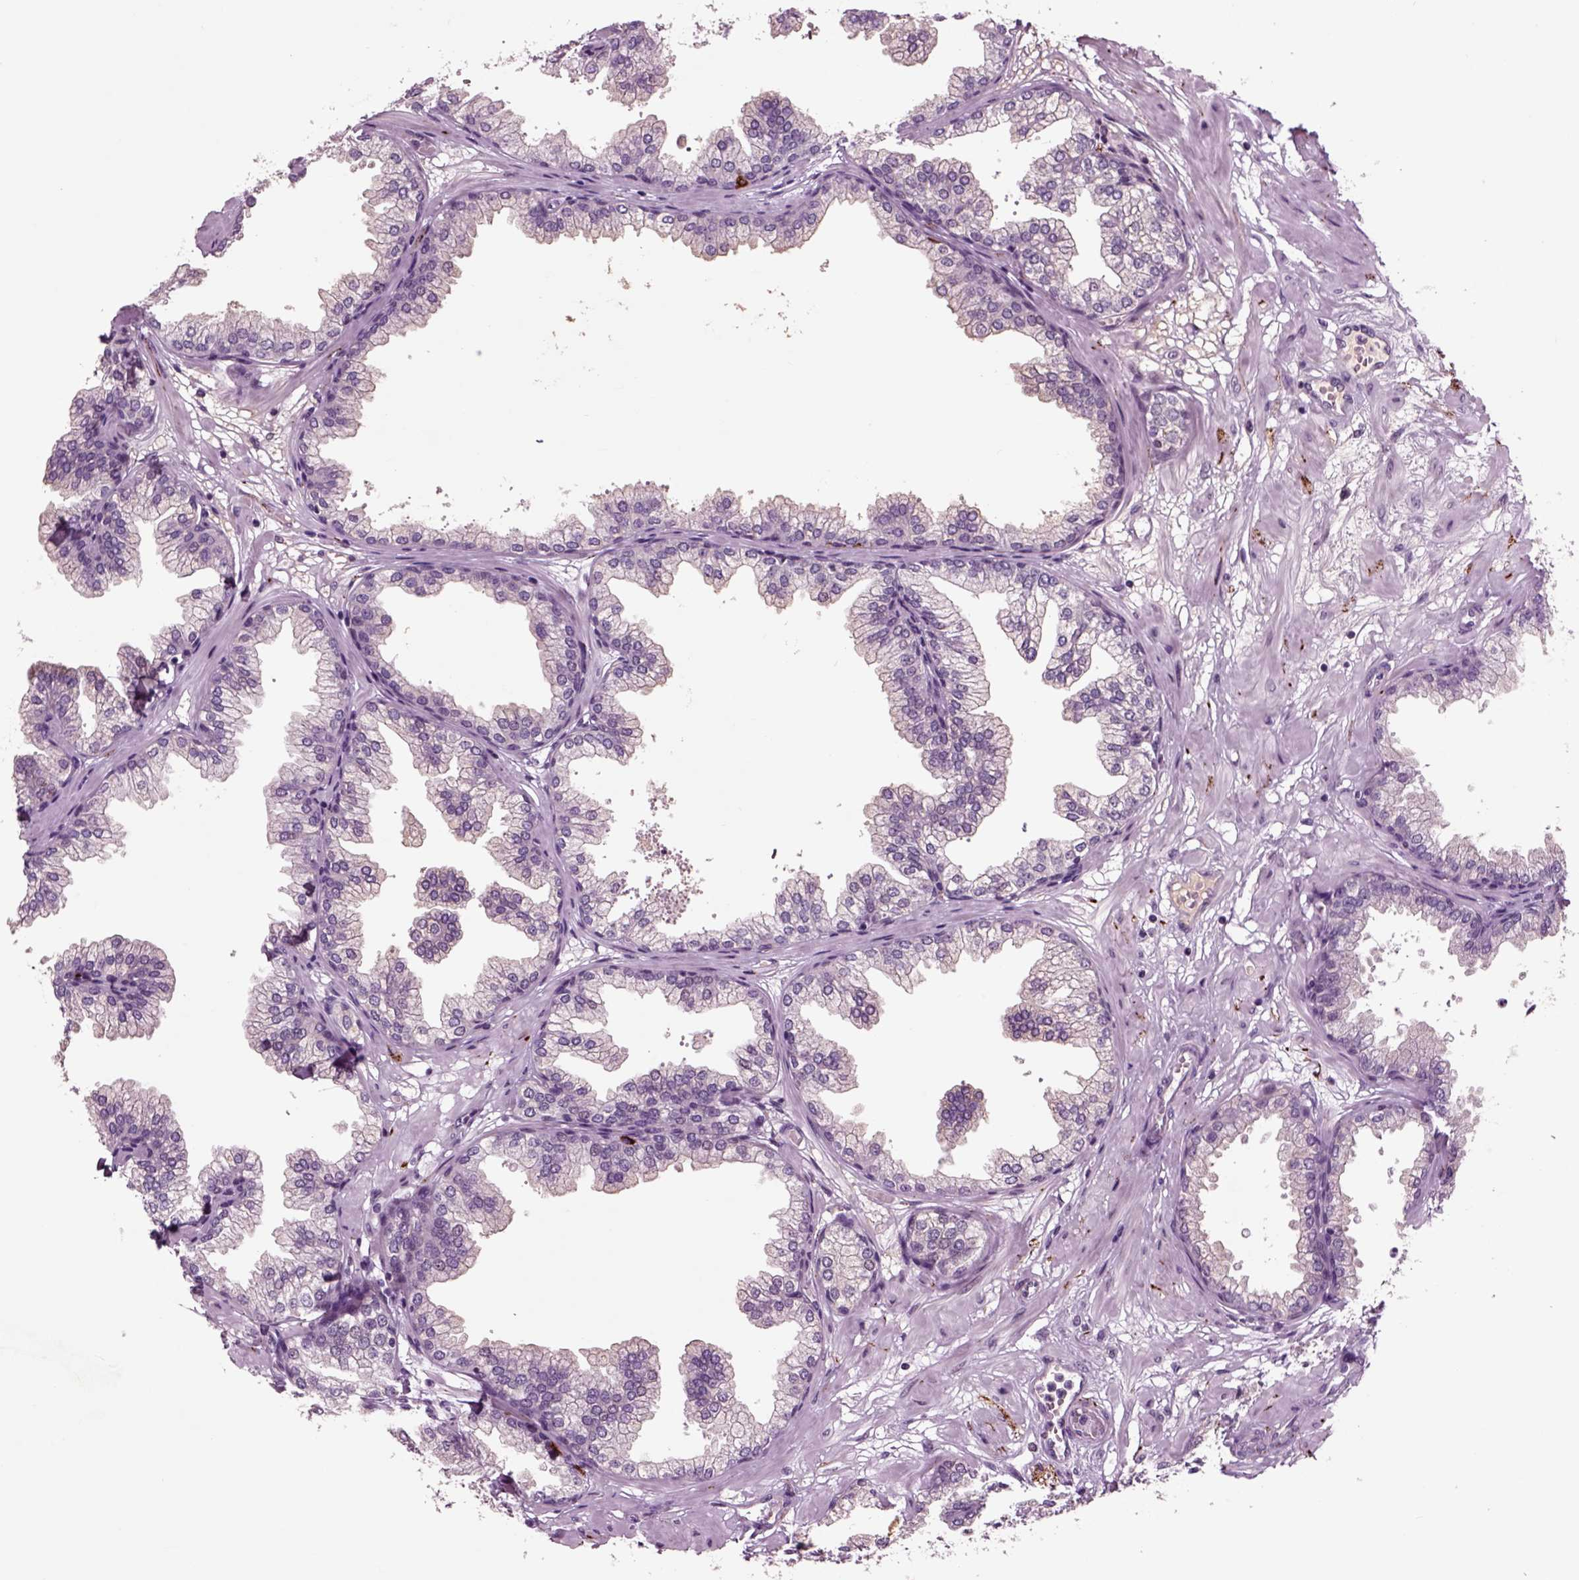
{"staining": {"intensity": "negative", "quantity": "none", "location": "none"}, "tissue": "prostate", "cell_type": "Glandular cells", "image_type": "normal", "snomed": [{"axis": "morphology", "description": "Normal tissue, NOS"}, {"axis": "topography", "description": "Prostate"}], "caption": "High magnification brightfield microscopy of unremarkable prostate stained with DAB (3,3'-diaminobenzidine) (brown) and counterstained with hematoxylin (blue): glandular cells show no significant expression. (DAB IHC, high magnification).", "gene": "CHGB", "patient": {"sex": "male", "age": 37}}